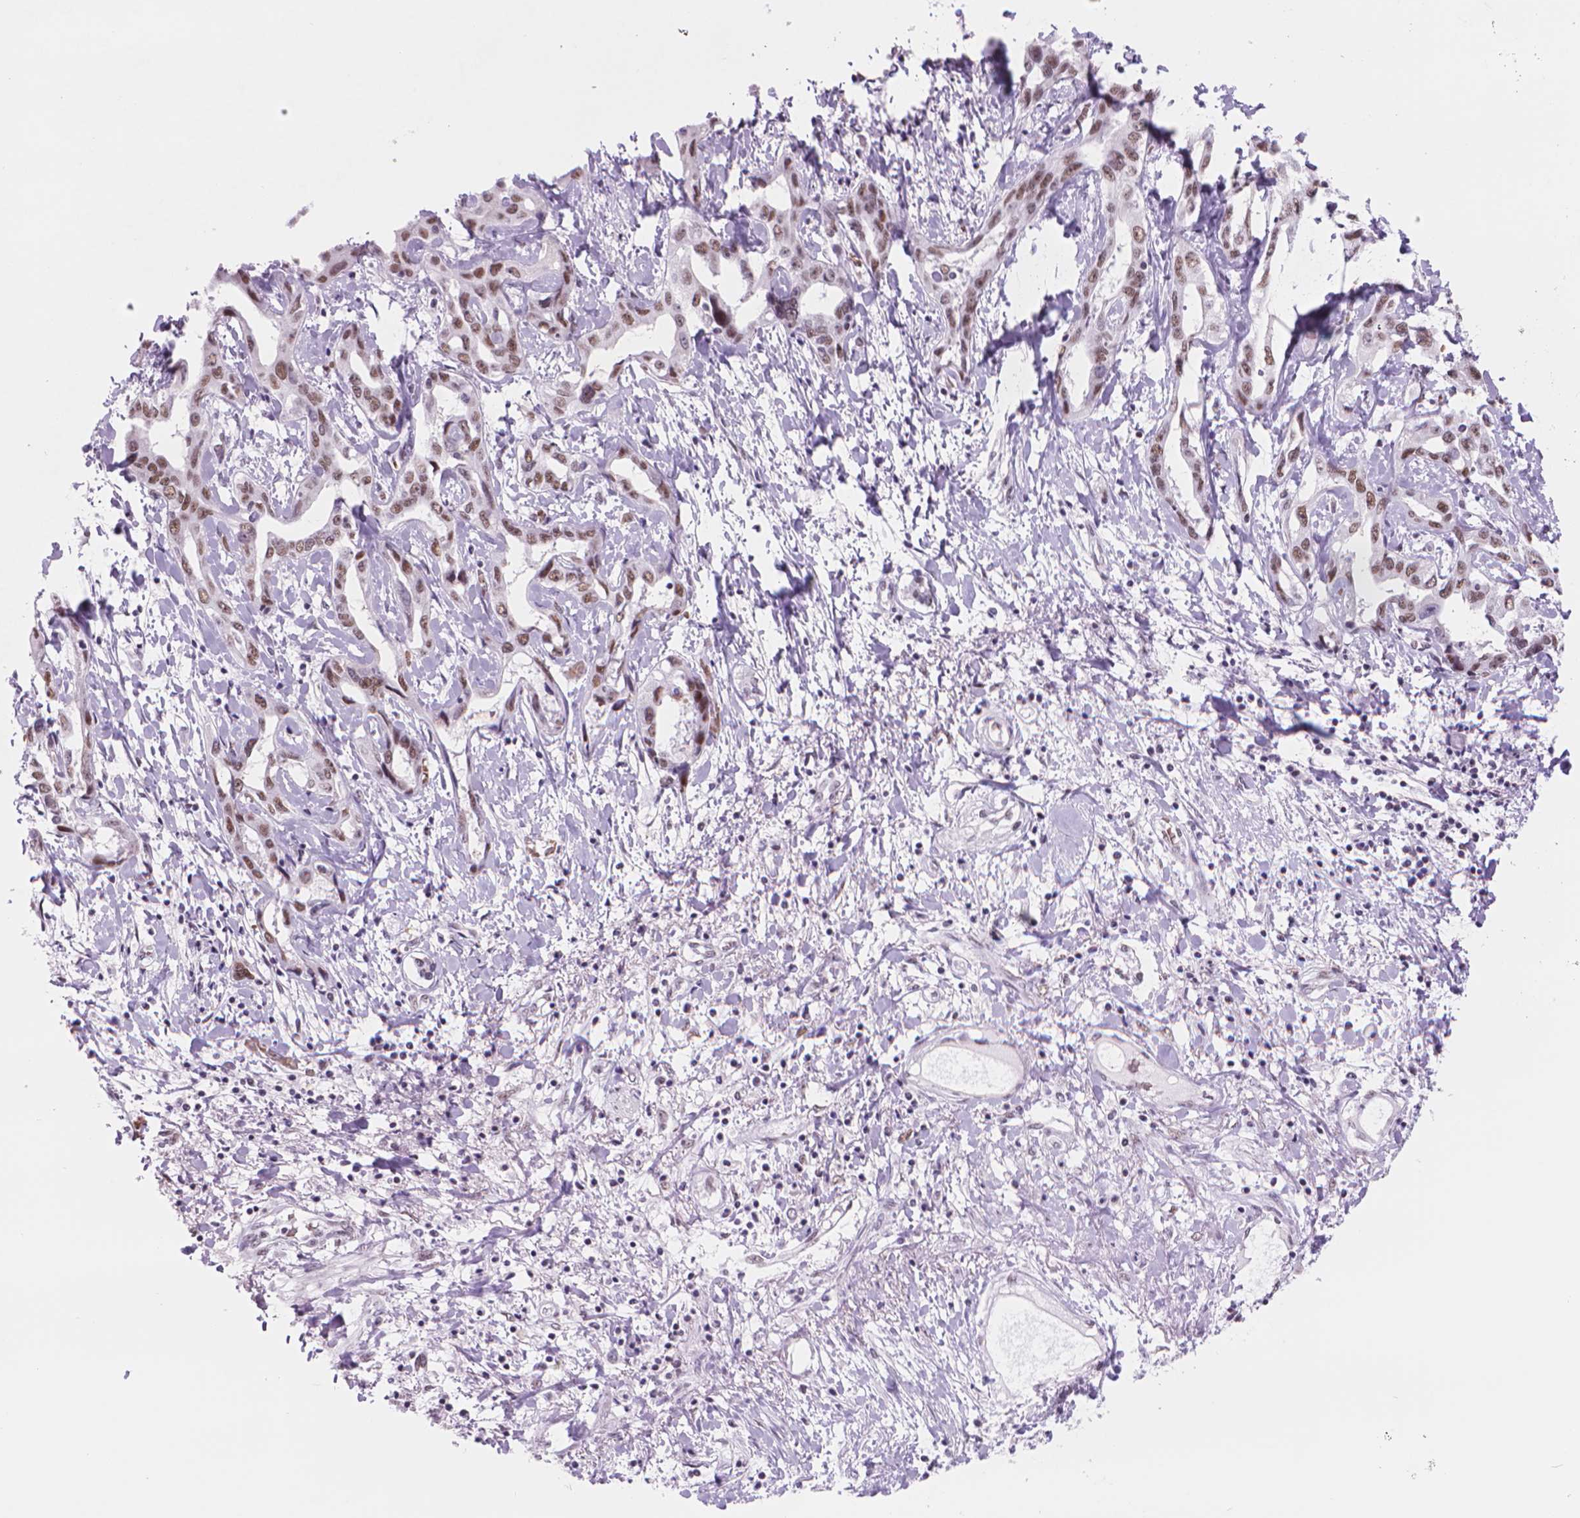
{"staining": {"intensity": "moderate", "quantity": ">75%", "location": "nuclear"}, "tissue": "liver cancer", "cell_type": "Tumor cells", "image_type": "cancer", "snomed": [{"axis": "morphology", "description": "Cholangiocarcinoma"}, {"axis": "topography", "description": "Liver"}], "caption": "The photomicrograph exhibits a brown stain indicating the presence of a protein in the nuclear of tumor cells in liver cancer (cholangiocarcinoma).", "gene": "POLR3D", "patient": {"sex": "male", "age": 59}}